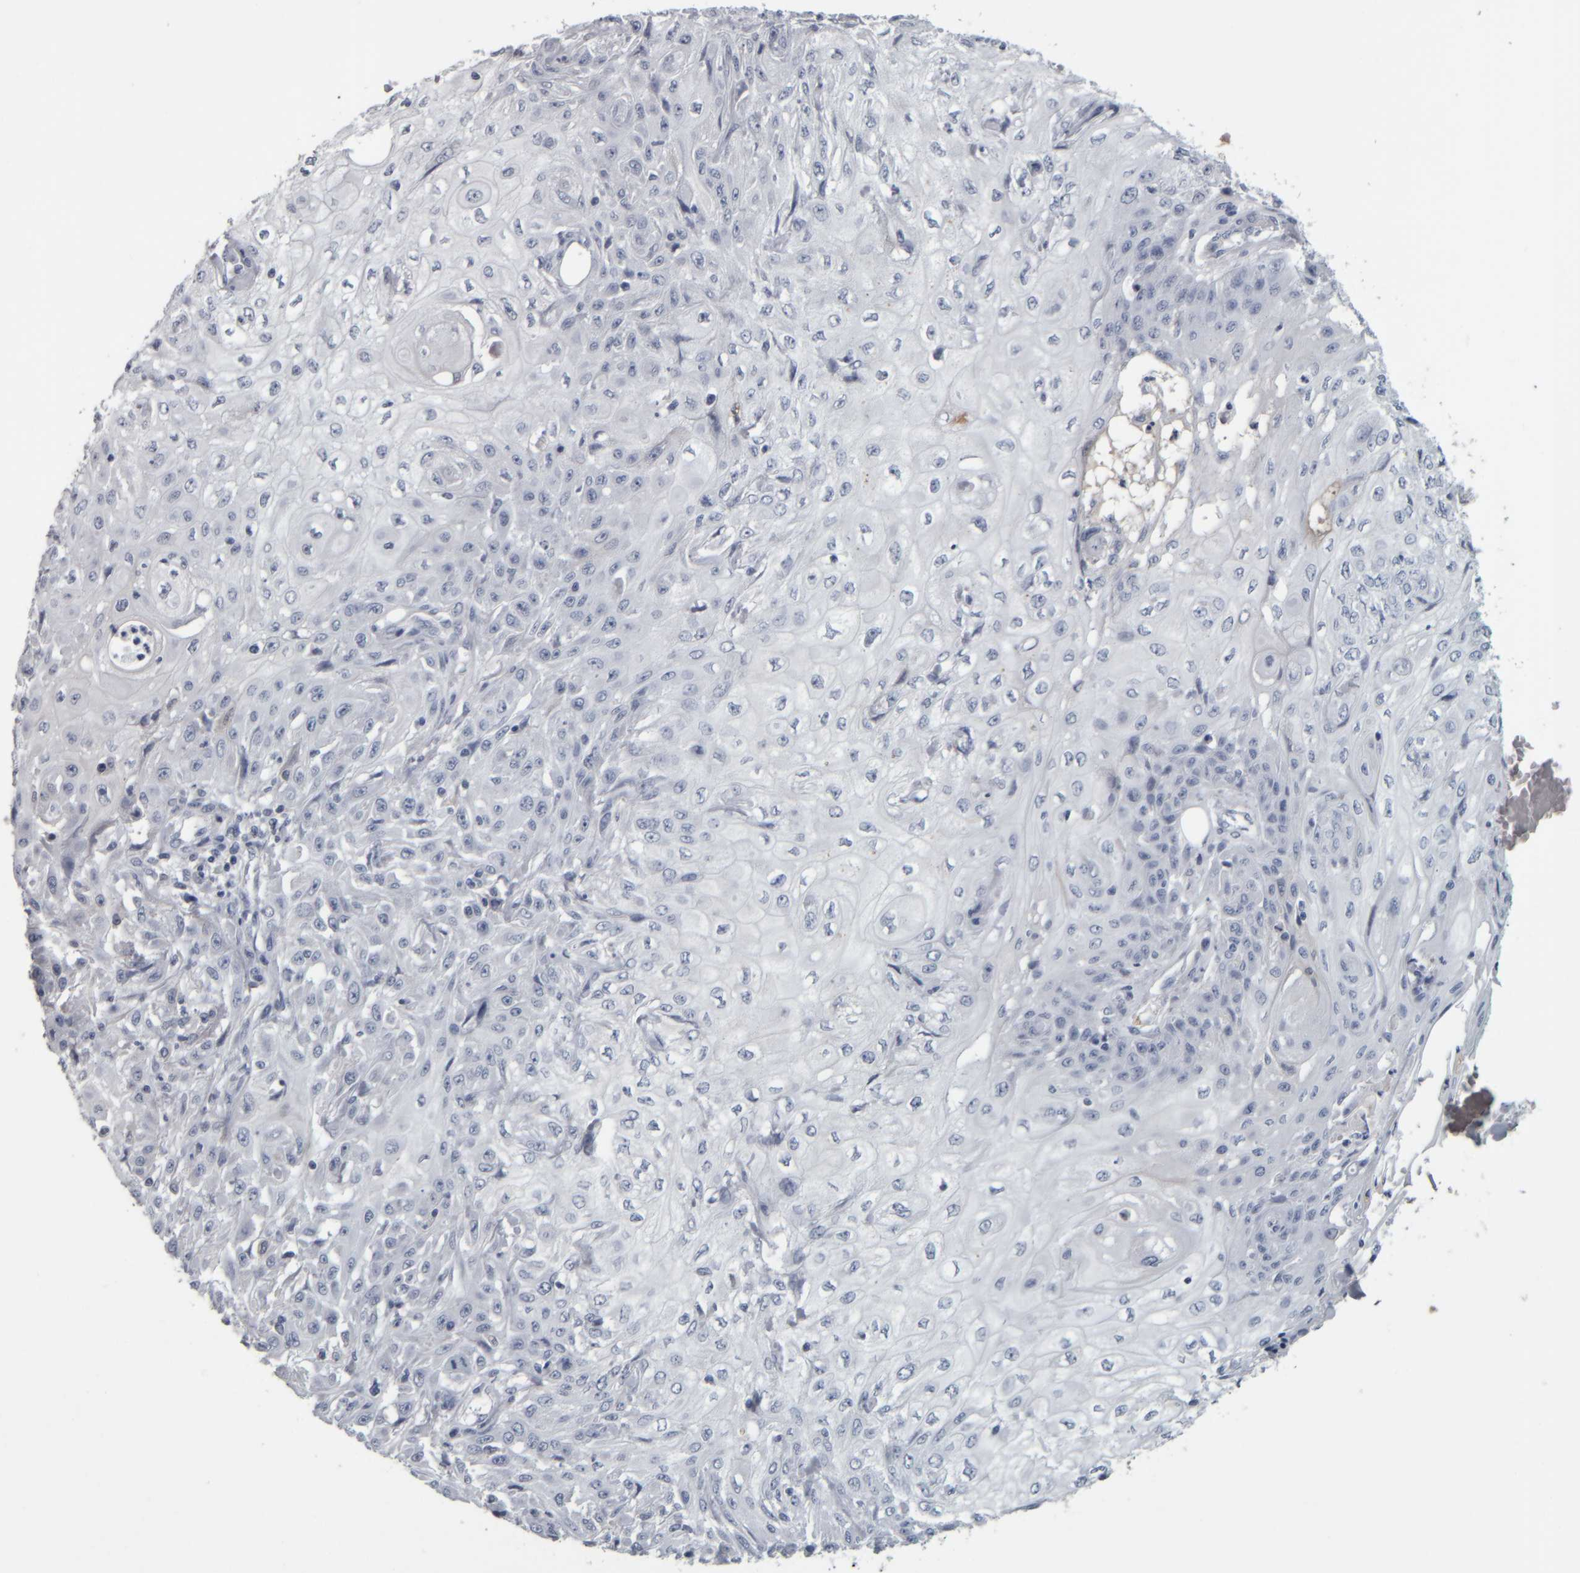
{"staining": {"intensity": "negative", "quantity": "none", "location": "none"}, "tissue": "skin cancer", "cell_type": "Tumor cells", "image_type": "cancer", "snomed": [{"axis": "morphology", "description": "Squamous cell carcinoma, NOS"}, {"axis": "morphology", "description": "Squamous cell carcinoma, metastatic, NOS"}, {"axis": "topography", "description": "Skin"}, {"axis": "topography", "description": "Lymph node"}], "caption": "Immunohistochemical staining of human skin cancer (squamous cell carcinoma) demonstrates no significant positivity in tumor cells. Brightfield microscopy of immunohistochemistry (IHC) stained with DAB (brown) and hematoxylin (blue), captured at high magnification.", "gene": "CAVIN4", "patient": {"sex": "male", "age": 75}}